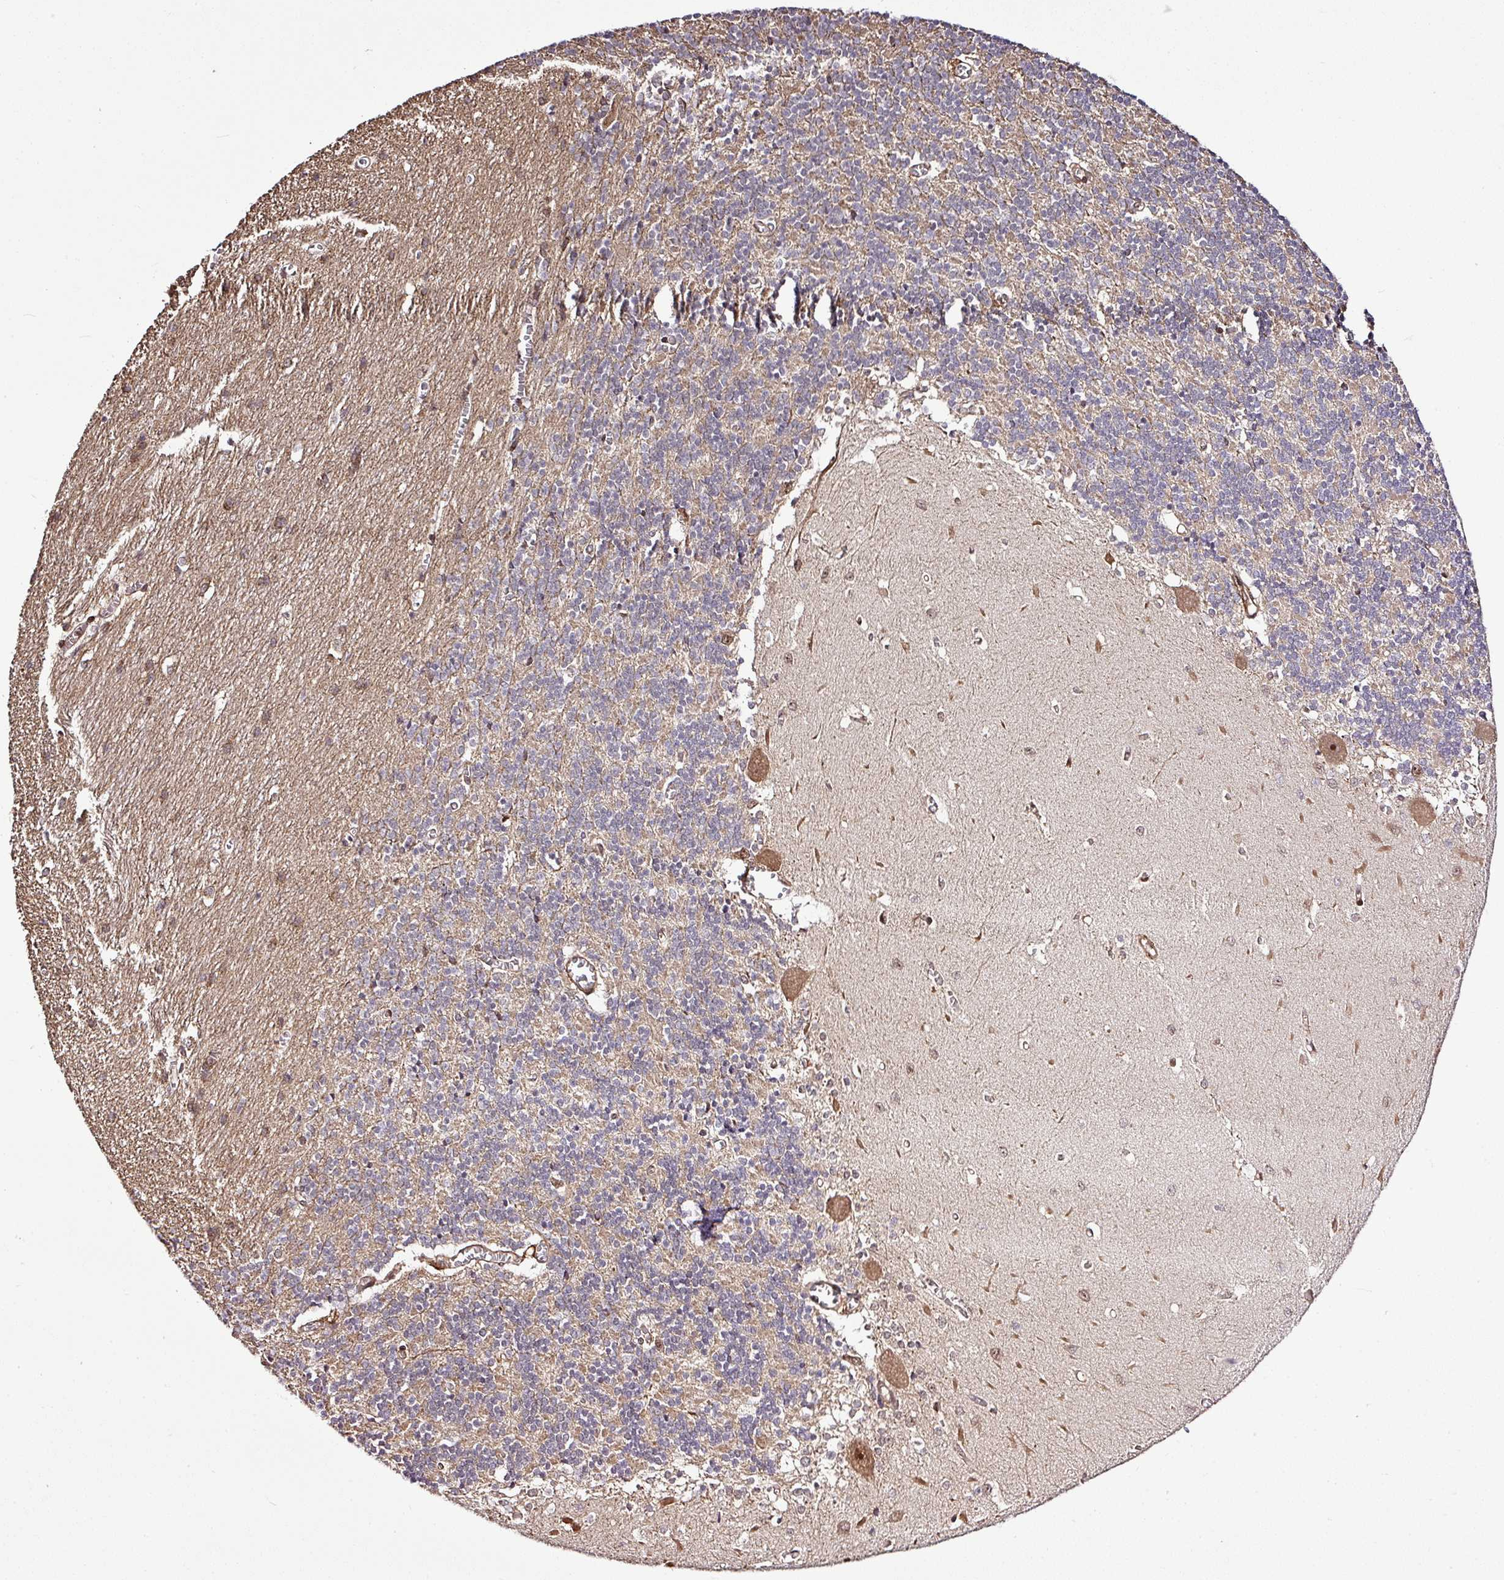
{"staining": {"intensity": "weak", "quantity": "<25%", "location": "cytoplasmic/membranous"}, "tissue": "cerebellum", "cell_type": "Cells in granular layer", "image_type": "normal", "snomed": [{"axis": "morphology", "description": "Normal tissue, NOS"}, {"axis": "topography", "description": "Cerebellum"}], "caption": "High power microscopy histopathology image of an immunohistochemistry photomicrograph of normal cerebellum, revealing no significant positivity in cells in granular layer. The staining was performed using DAB to visualize the protein expression in brown, while the nuclei were stained in blue with hematoxylin (Magnification: 20x).", "gene": "FAM153A", "patient": {"sex": "male", "age": 37}}